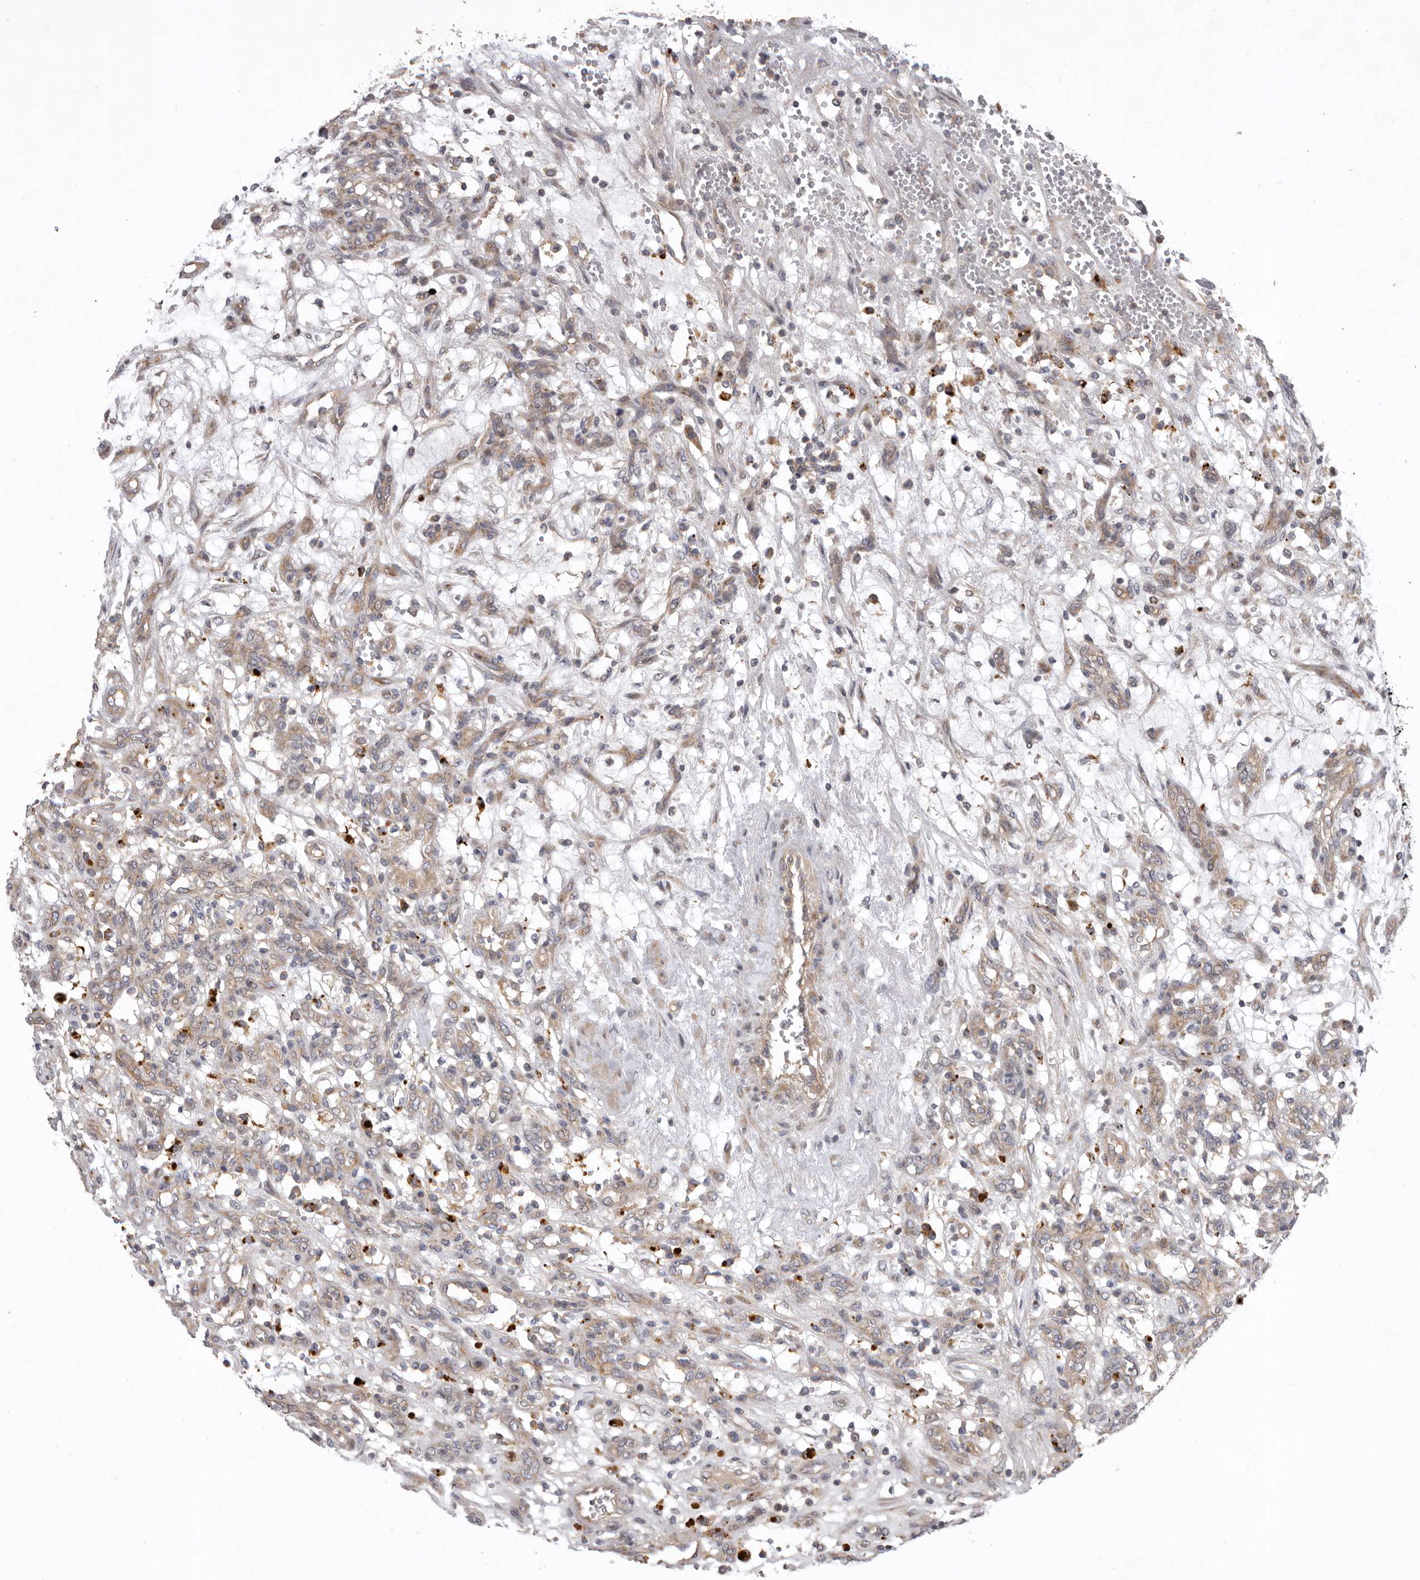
{"staining": {"intensity": "negative", "quantity": "none", "location": "none"}, "tissue": "renal cancer", "cell_type": "Tumor cells", "image_type": "cancer", "snomed": [{"axis": "morphology", "description": "Adenocarcinoma, NOS"}, {"axis": "topography", "description": "Kidney"}], "caption": "Immunohistochemistry image of human adenocarcinoma (renal) stained for a protein (brown), which exhibits no positivity in tumor cells.", "gene": "WDR47", "patient": {"sex": "female", "age": 57}}